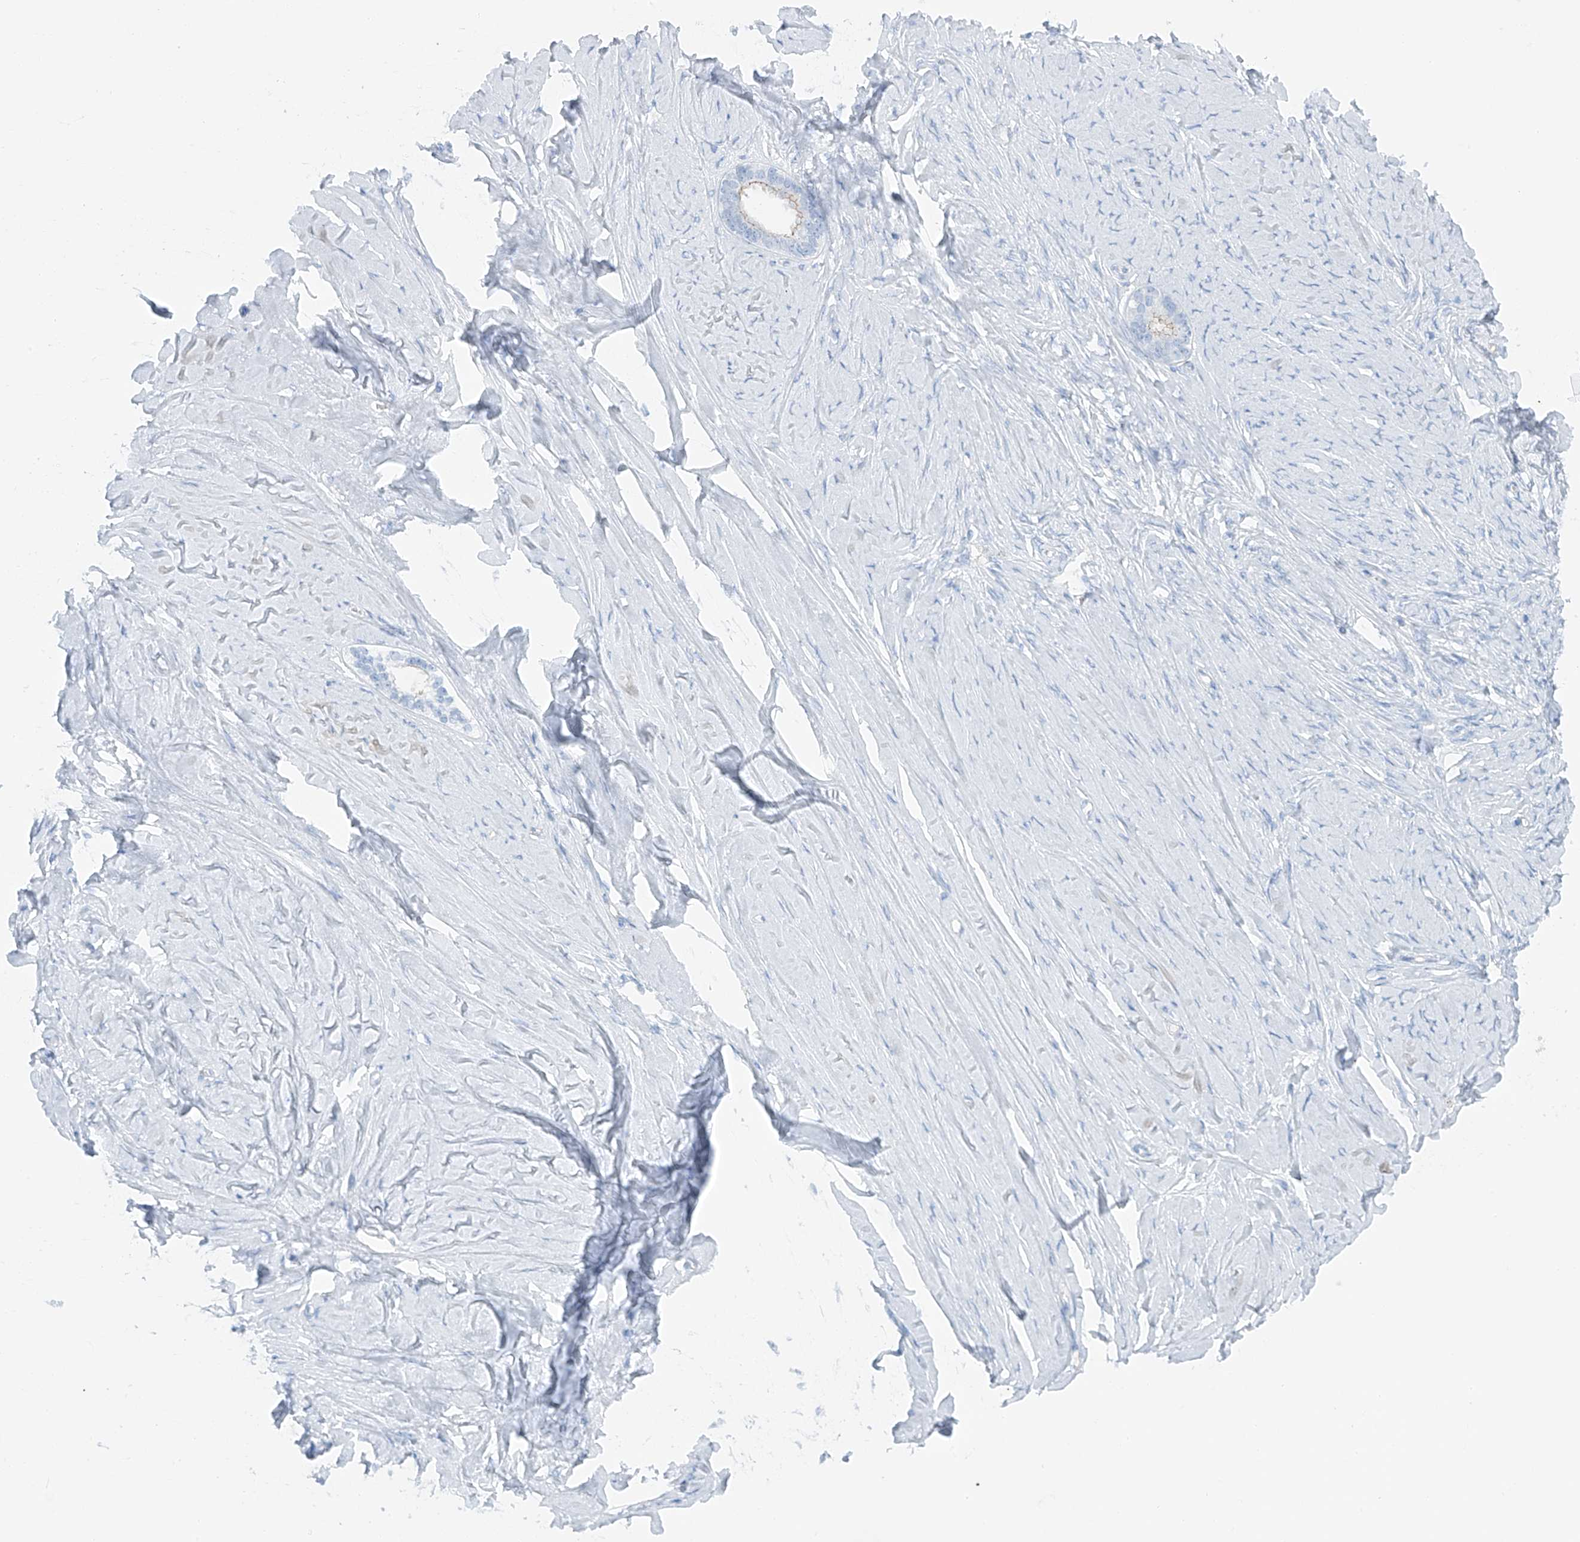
{"staining": {"intensity": "negative", "quantity": "none", "location": "none"}, "tissue": "ovarian cancer", "cell_type": "Tumor cells", "image_type": "cancer", "snomed": [{"axis": "morphology", "description": "Cystadenocarcinoma, serous, NOS"}, {"axis": "topography", "description": "Ovary"}], "caption": "Tumor cells show no significant protein staining in serous cystadenocarcinoma (ovarian). (Brightfield microscopy of DAB IHC at high magnification).", "gene": "MAGI1", "patient": {"sex": "female", "age": 79}}